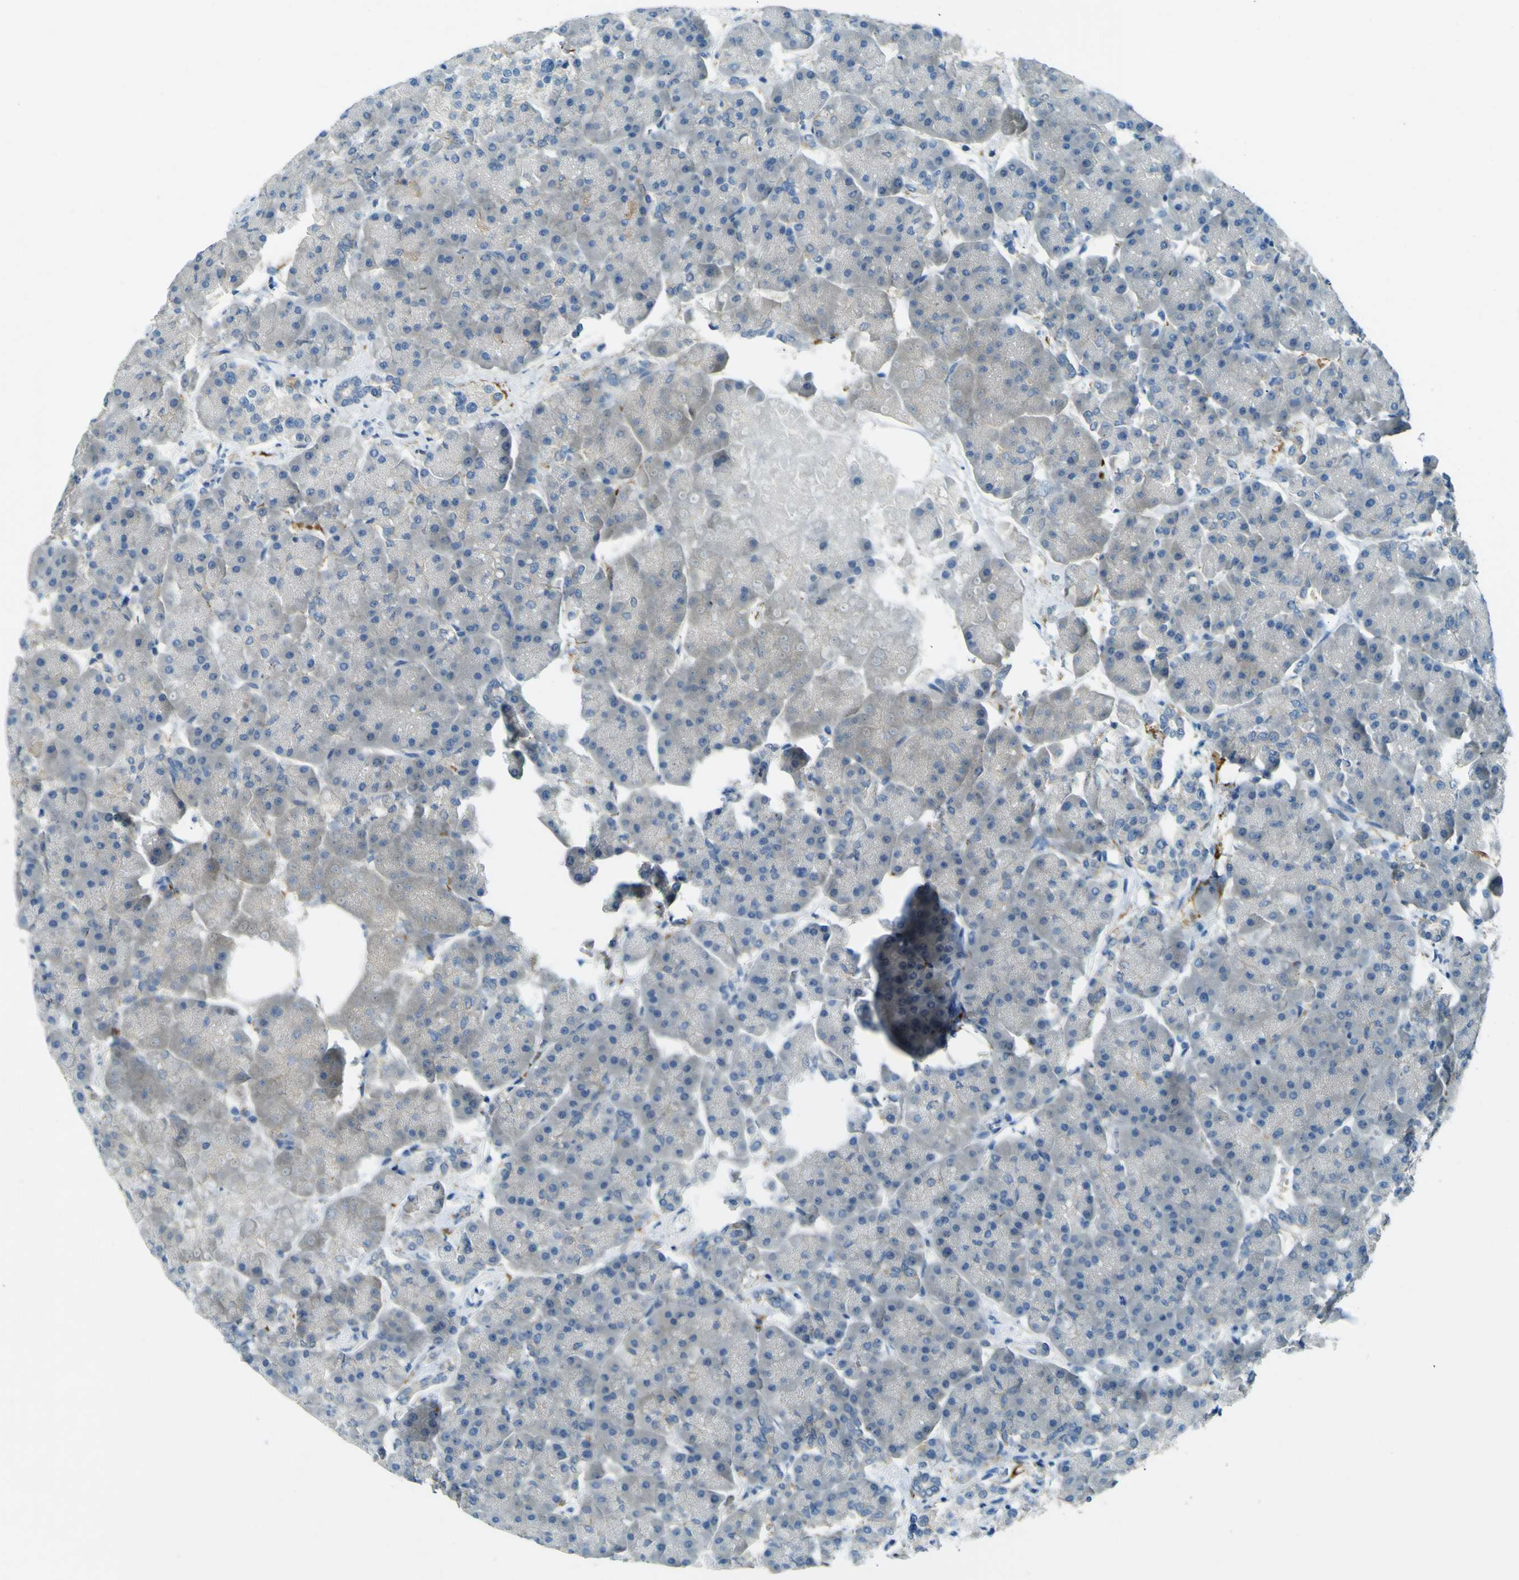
{"staining": {"intensity": "moderate", "quantity": "<25%", "location": "cytoplasmic/membranous"}, "tissue": "pancreas", "cell_type": "Exocrine glandular cells", "image_type": "normal", "snomed": [{"axis": "morphology", "description": "Normal tissue, NOS"}, {"axis": "topography", "description": "Pancreas"}], "caption": "This is a photomicrograph of immunohistochemistry (IHC) staining of benign pancreas, which shows moderate positivity in the cytoplasmic/membranous of exocrine glandular cells.", "gene": "SORCS1", "patient": {"sex": "female", "age": 70}}